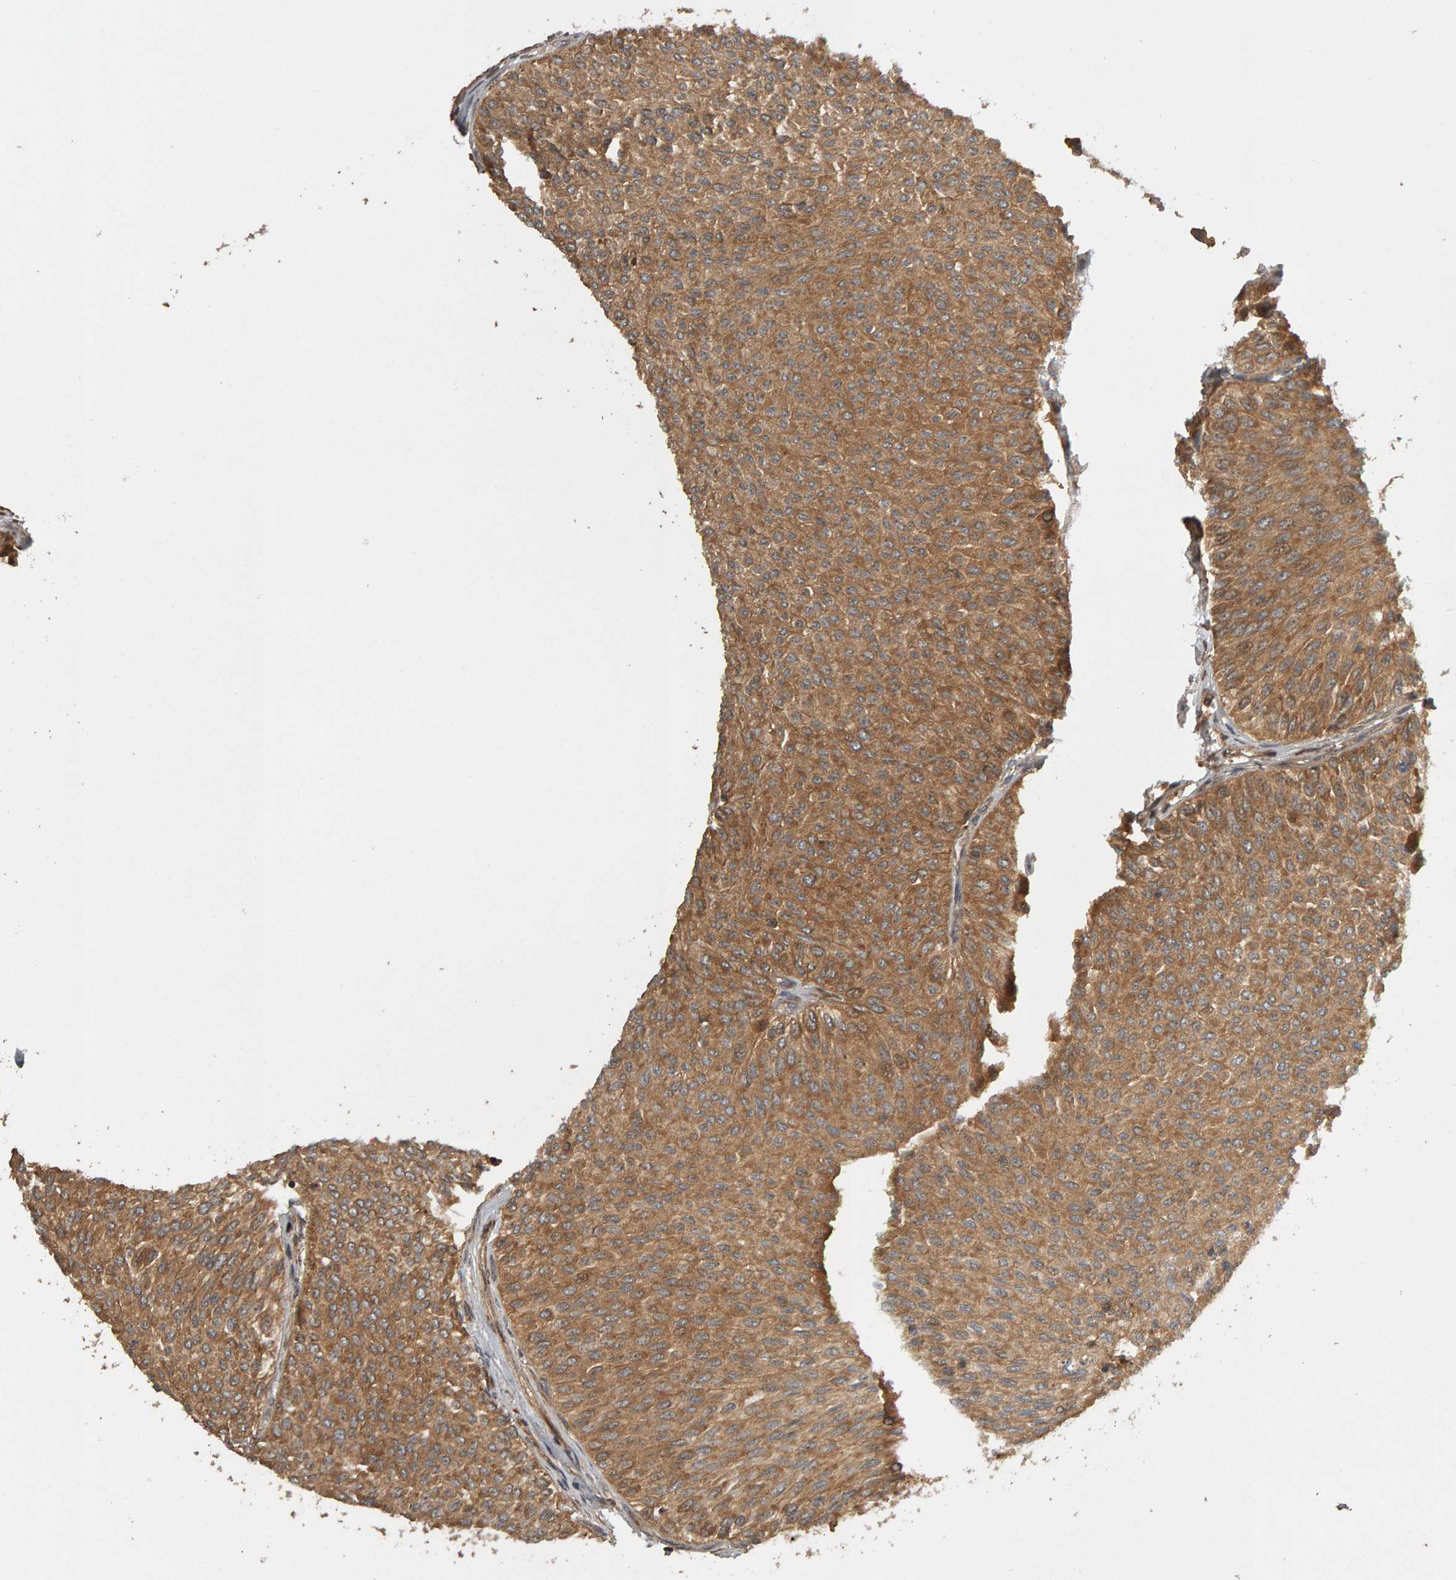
{"staining": {"intensity": "moderate", "quantity": ">75%", "location": "cytoplasmic/membranous"}, "tissue": "urothelial cancer", "cell_type": "Tumor cells", "image_type": "cancer", "snomed": [{"axis": "morphology", "description": "Urothelial carcinoma, Low grade"}, {"axis": "topography", "description": "Urinary bladder"}], "caption": "A medium amount of moderate cytoplasmic/membranous expression is seen in approximately >75% of tumor cells in urothelial carcinoma (low-grade) tissue.", "gene": "ZFAND1", "patient": {"sex": "male", "age": 78}}